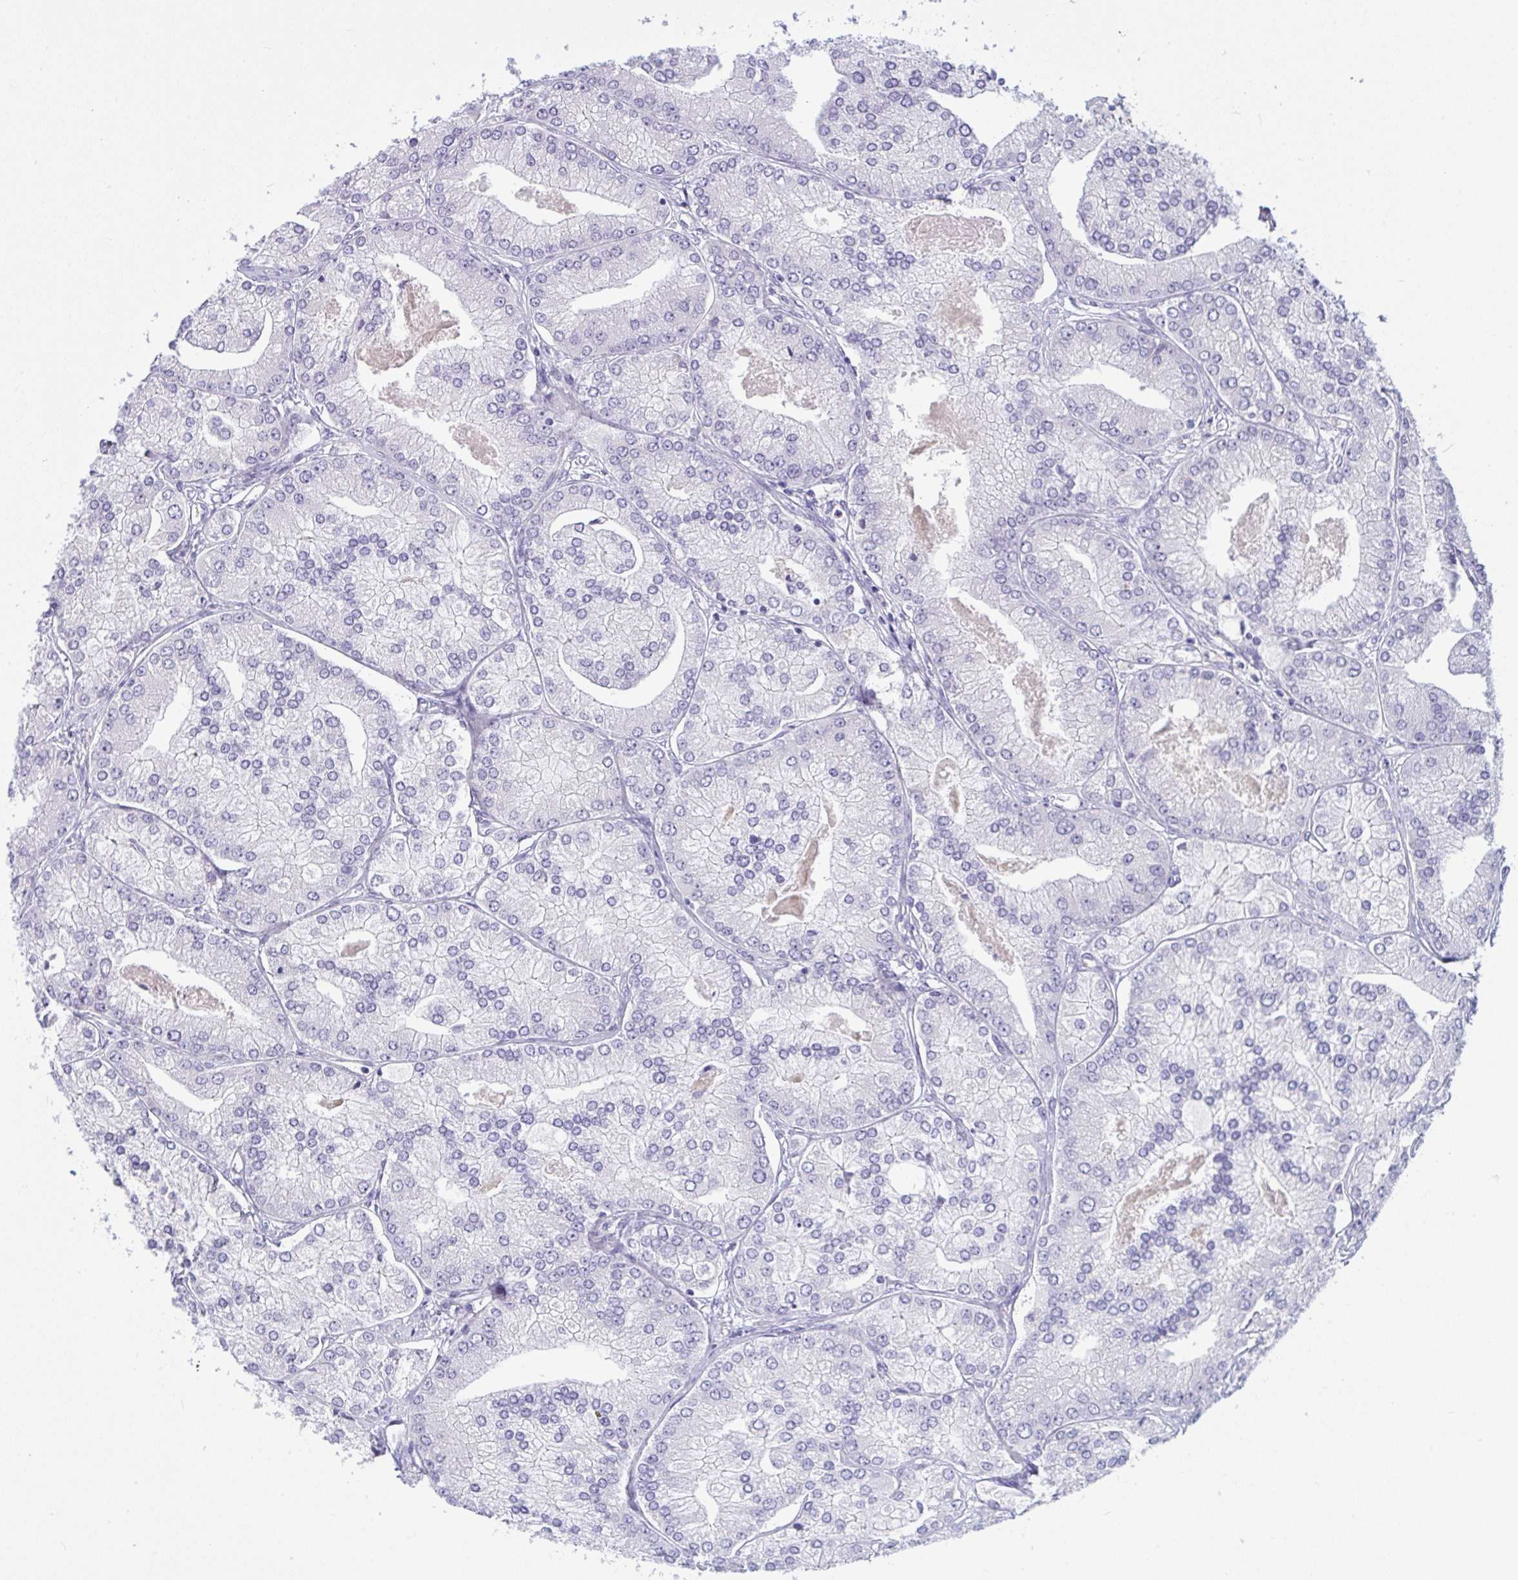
{"staining": {"intensity": "negative", "quantity": "none", "location": "none"}, "tissue": "prostate cancer", "cell_type": "Tumor cells", "image_type": "cancer", "snomed": [{"axis": "morphology", "description": "Adenocarcinoma, High grade"}, {"axis": "topography", "description": "Prostate"}], "caption": "This is an immunohistochemistry (IHC) photomicrograph of human prostate cancer. There is no expression in tumor cells.", "gene": "TENT5D", "patient": {"sex": "male", "age": 61}}